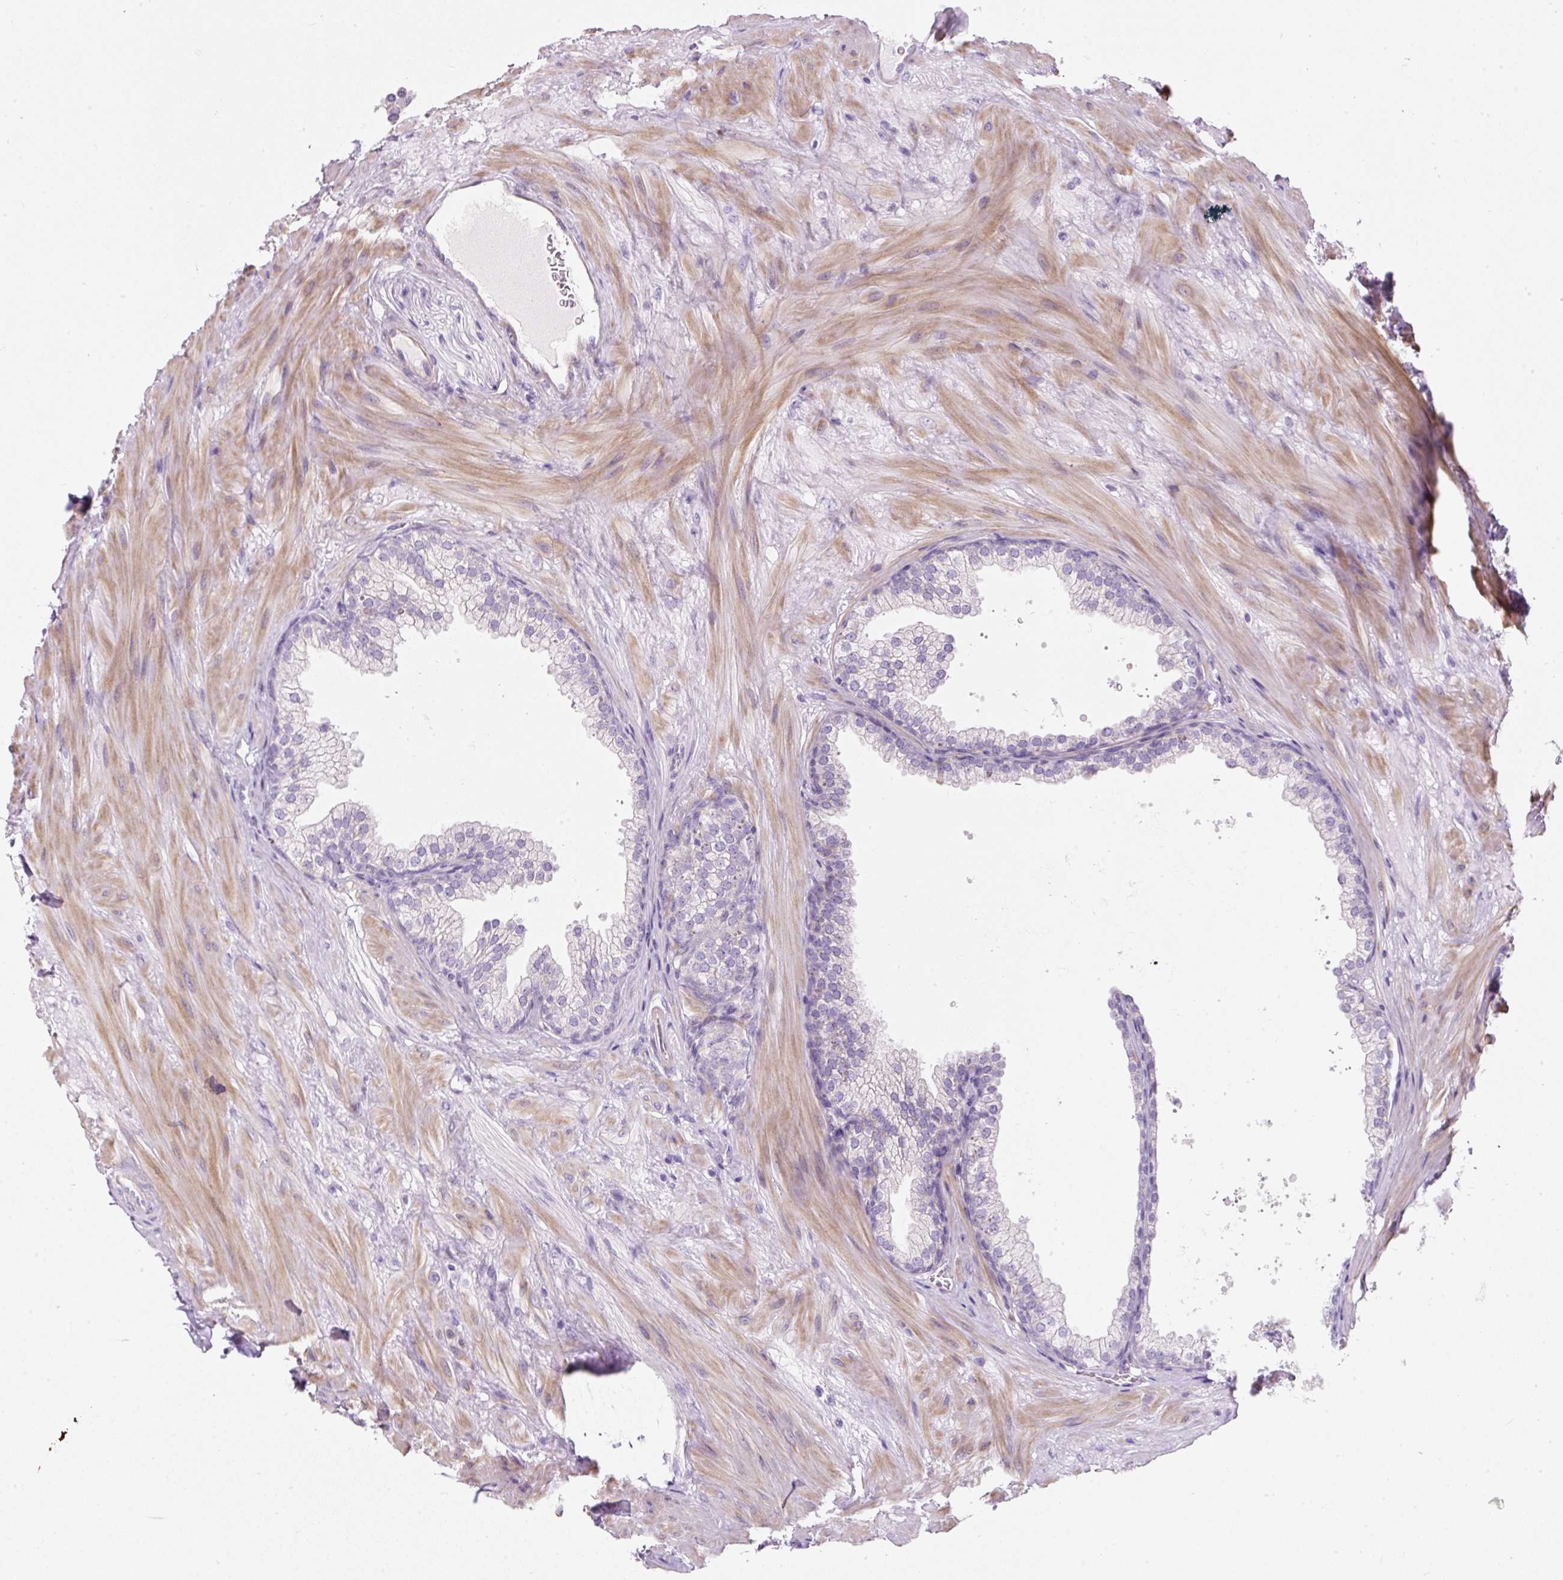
{"staining": {"intensity": "negative", "quantity": "none", "location": "none"}, "tissue": "prostate", "cell_type": "Glandular cells", "image_type": "normal", "snomed": [{"axis": "morphology", "description": "Normal tissue, NOS"}, {"axis": "topography", "description": "Prostate"}], "caption": "A high-resolution histopathology image shows immunohistochemistry staining of unremarkable prostate, which displays no significant expression in glandular cells.", "gene": "ERAP2", "patient": {"sex": "male", "age": 37}}